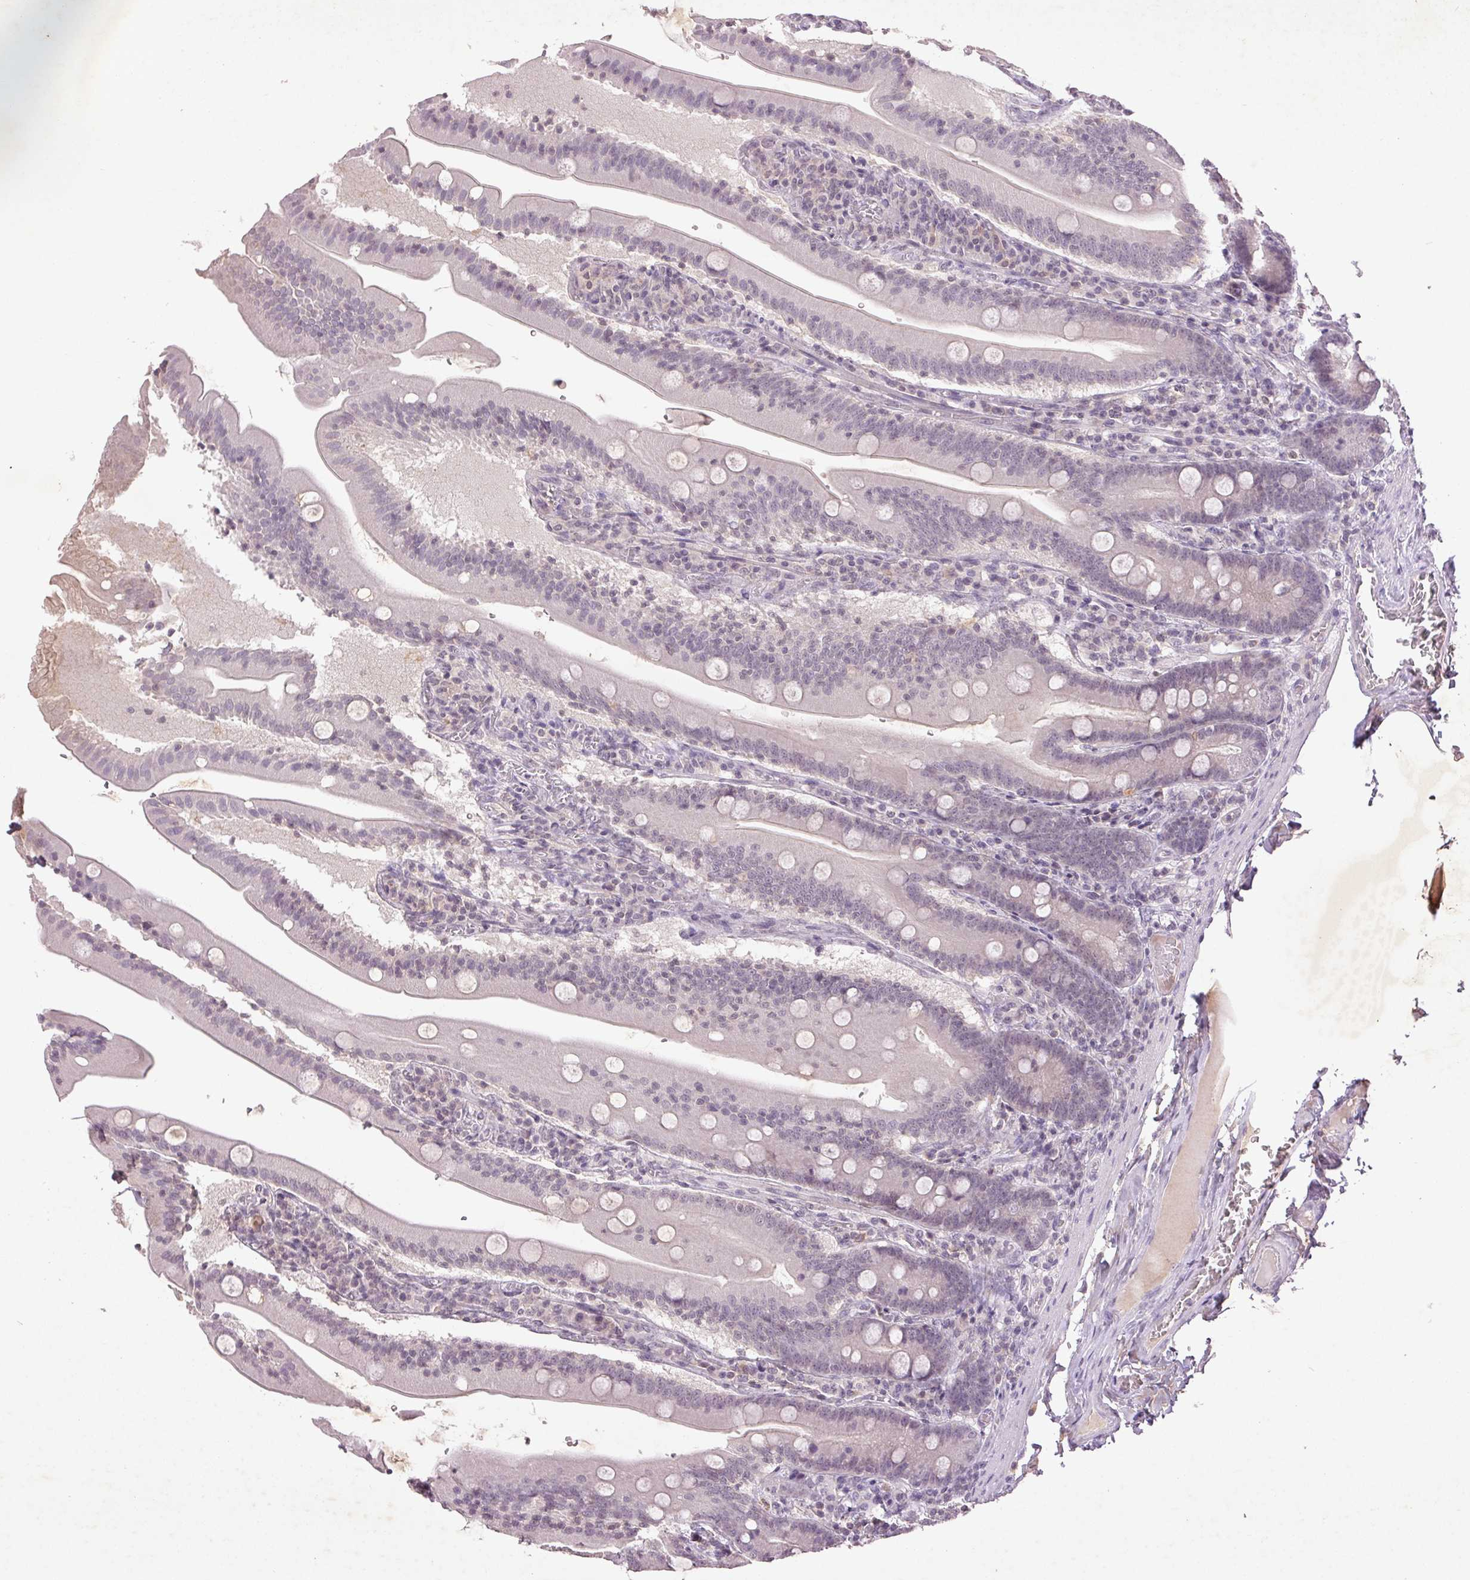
{"staining": {"intensity": "negative", "quantity": "none", "location": "none"}, "tissue": "small intestine", "cell_type": "Glandular cells", "image_type": "normal", "snomed": [{"axis": "morphology", "description": "Normal tissue, NOS"}, {"axis": "topography", "description": "Small intestine"}], "caption": "The micrograph demonstrates no staining of glandular cells in benign small intestine.", "gene": "FAM168B", "patient": {"sex": "male", "age": 37}}